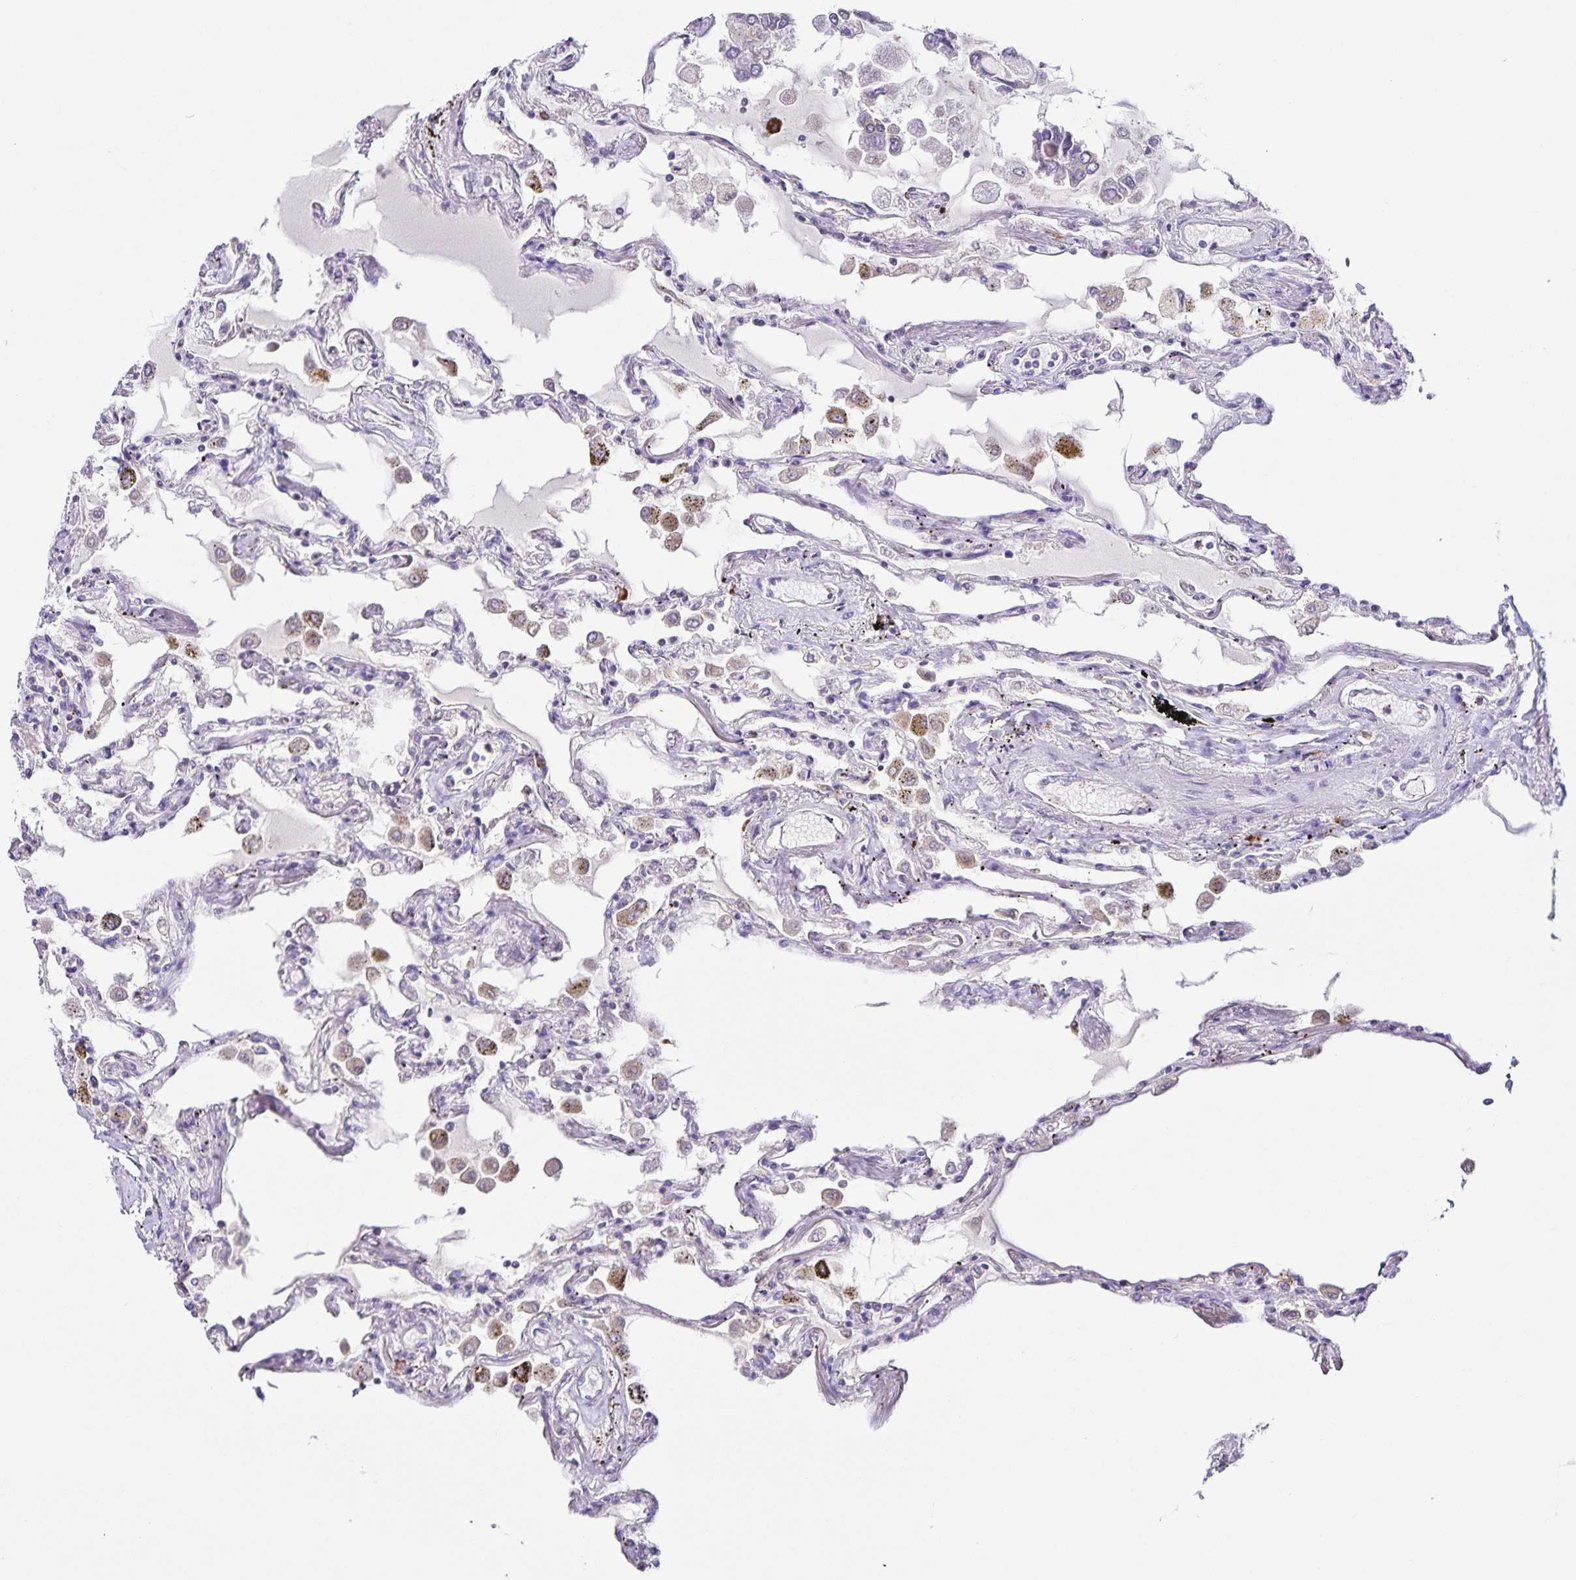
{"staining": {"intensity": "negative", "quantity": "none", "location": "none"}, "tissue": "lung", "cell_type": "Alveolar cells", "image_type": "normal", "snomed": [{"axis": "morphology", "description": "Normal tissue, NOS"}, {"axis": "morphology", "description": "Adenocarcinoma, NOS"}, {"axis": "topography", "description": "Cartilage tissue"}, {"axis": "topography", "description": "Lung"}], "caption": "Lung stained for a protein using immunohistochemistry (IHC) displays no positivity alveolar cells.", "gene": "STPG4", "patient": {"sex": "female", "age": 67}}